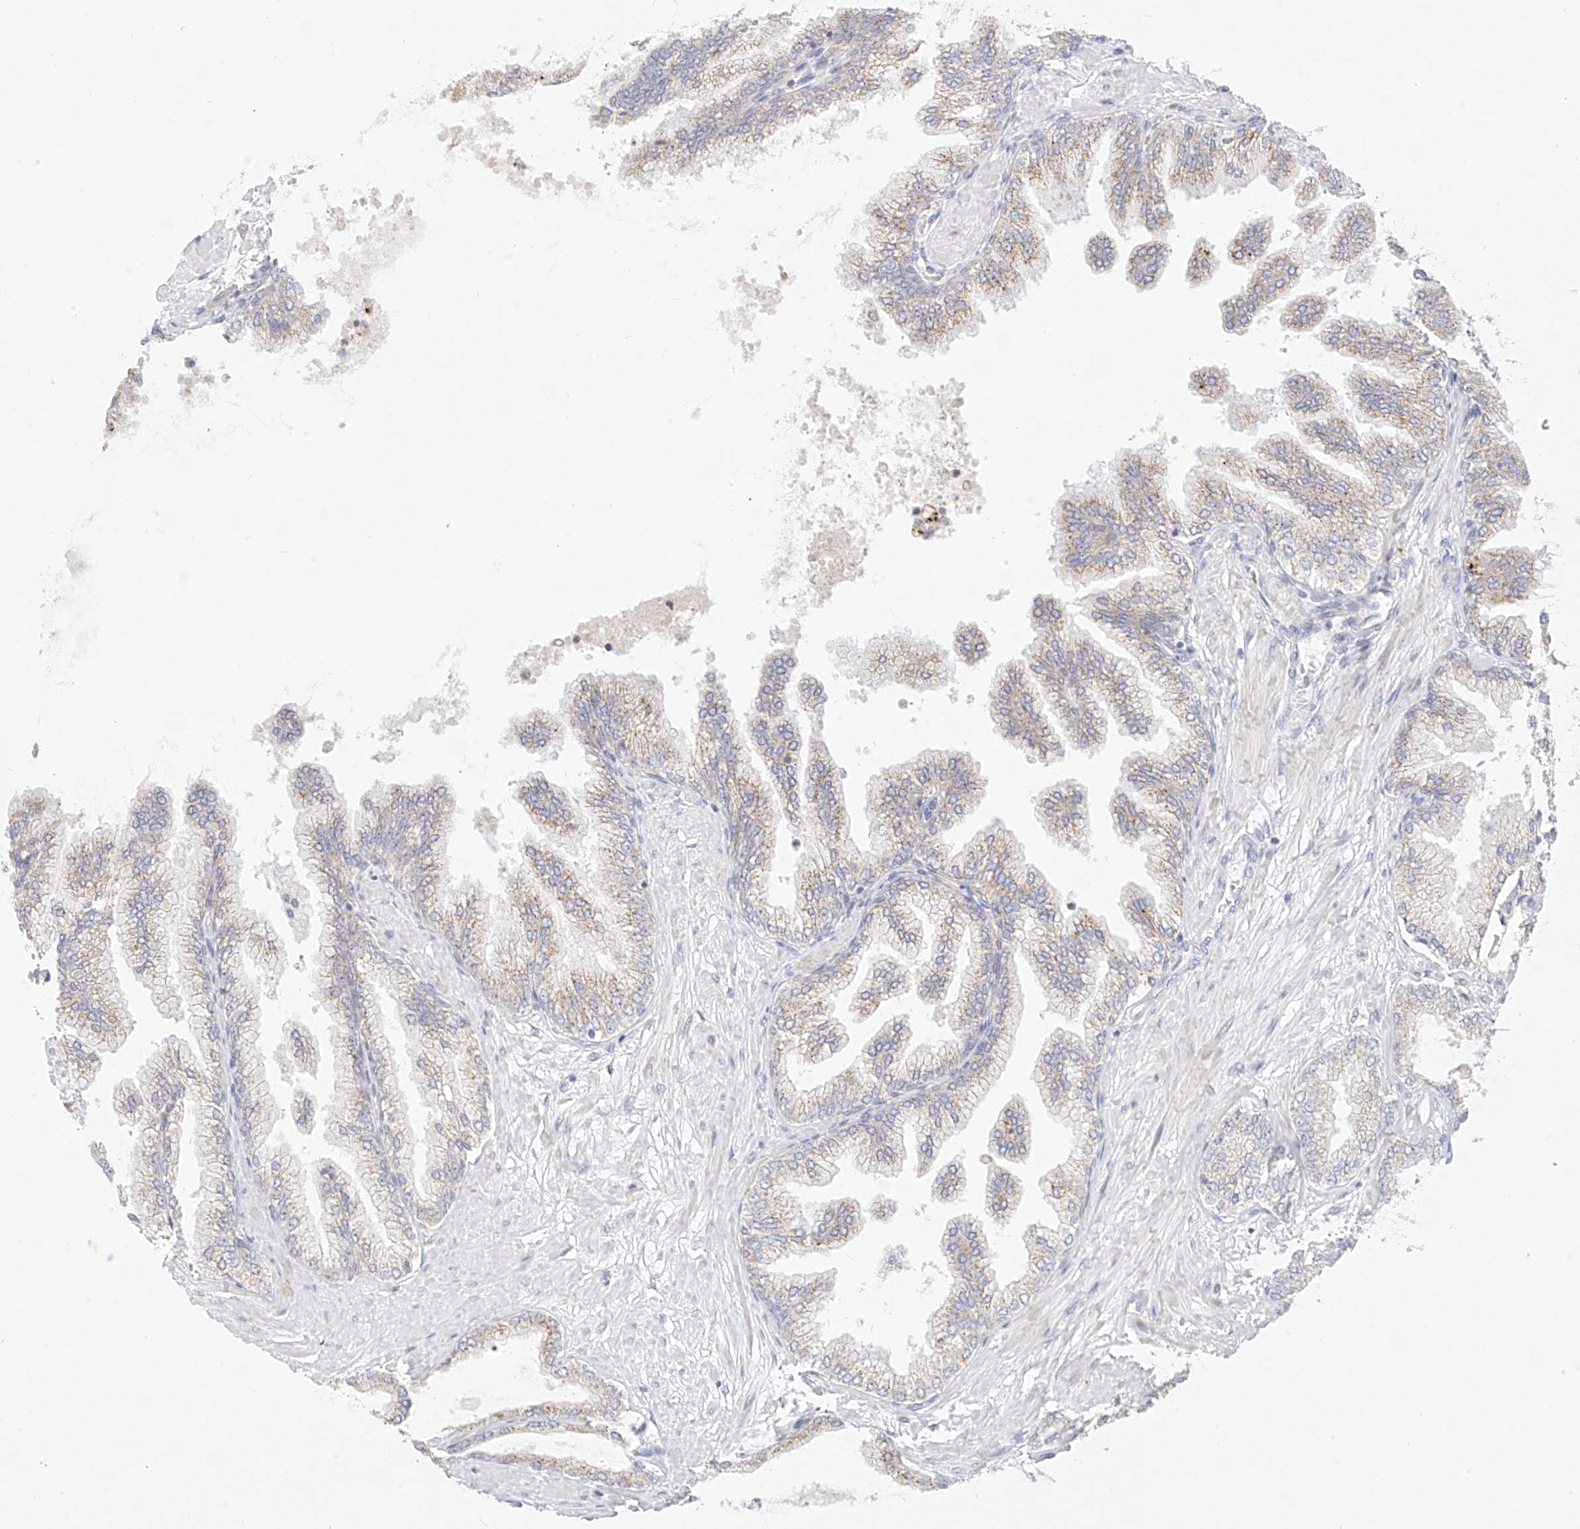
{"staining": {"intensity": "weak", "quantity": "<25%", "location": "cytoplasmic/membranous"}, "tissue": "prostate cancer", "cell_type": "Tumor cells", "image_type": "cancer", "snomed": [{"axis": "morphology", "description": "Adenocarcinoma, Low grade"}, {"axis": "topography", "description": "Prostate"}], "caption": "Tumor cells show no significant protein expression in prostate low-grade adenocarcinoma.", "gene": "ZNF404", "patient": {"sex": "male", "age": 63}}